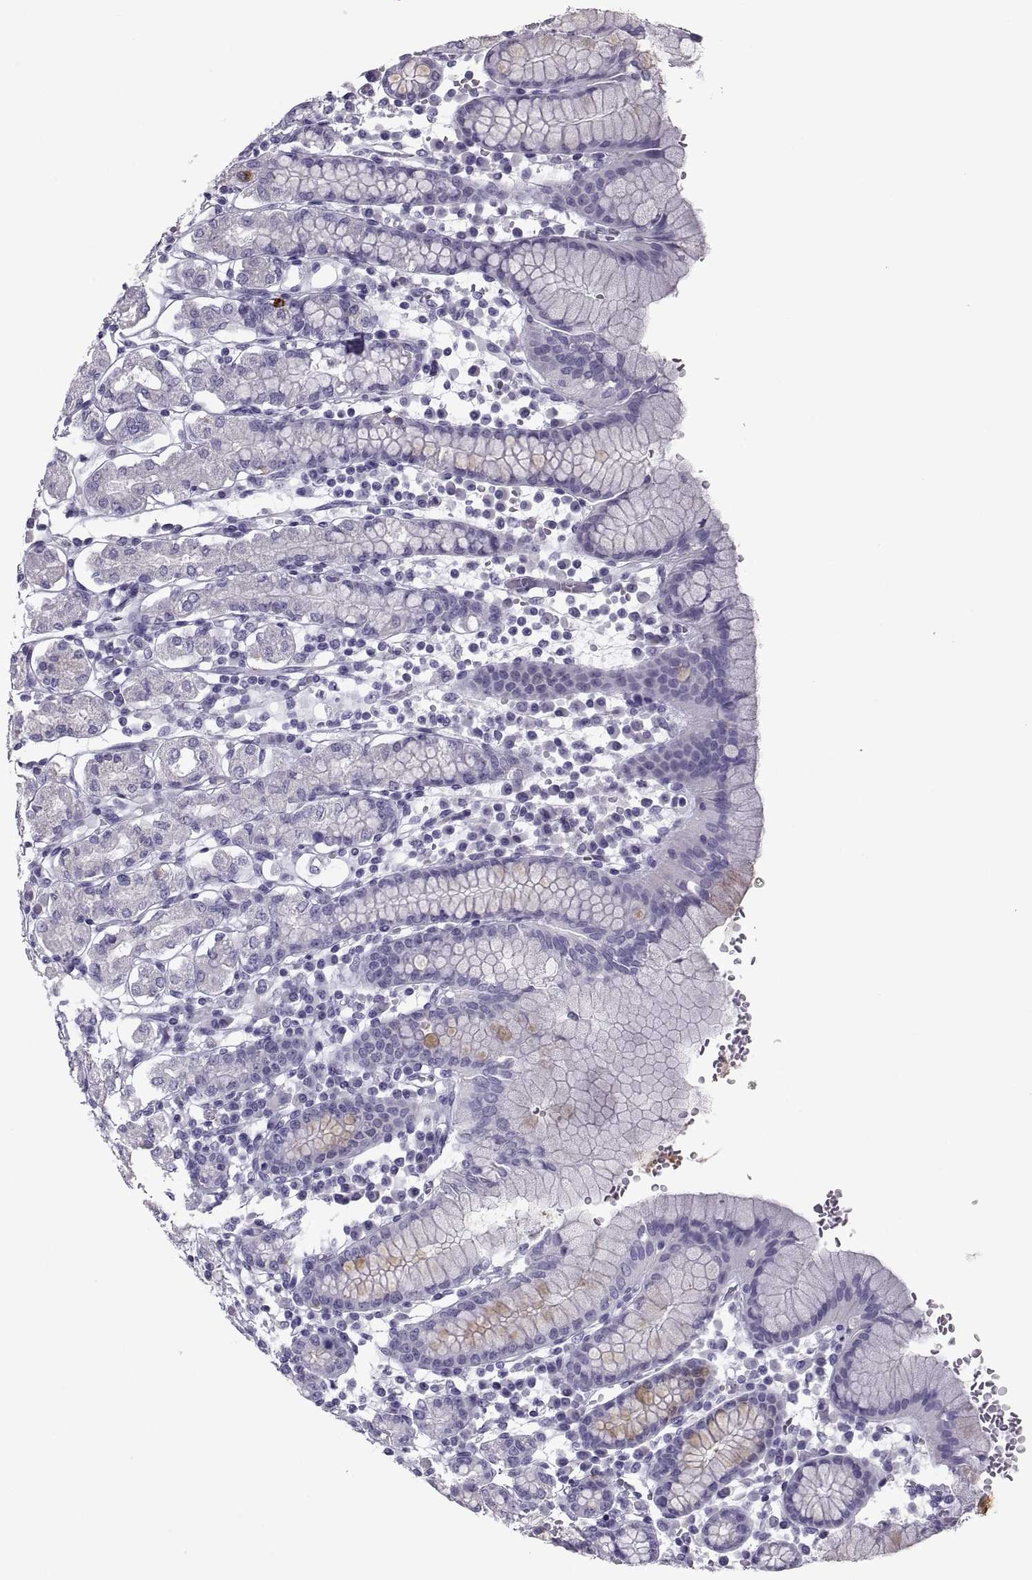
{"staining": {"intensity": "negative", "quantity": "none", "location": "none"}, "tissue": "stomach", "cell_type": "Glandular cells", "image_type": "normal", "snomed": [{"axis": "morphology", "description": "Normal tissue, NOS"}, {"axis": "topography", "description": "Stomach, upper"}, {"axis": "topography", "description": "Stomach"}], "caption": "Glandular cells show no significant expression in normal stomach. Nuclei are stained in blue.", "gene": "PCSK1N", "patient": {"sex": "male", "age": 62}}